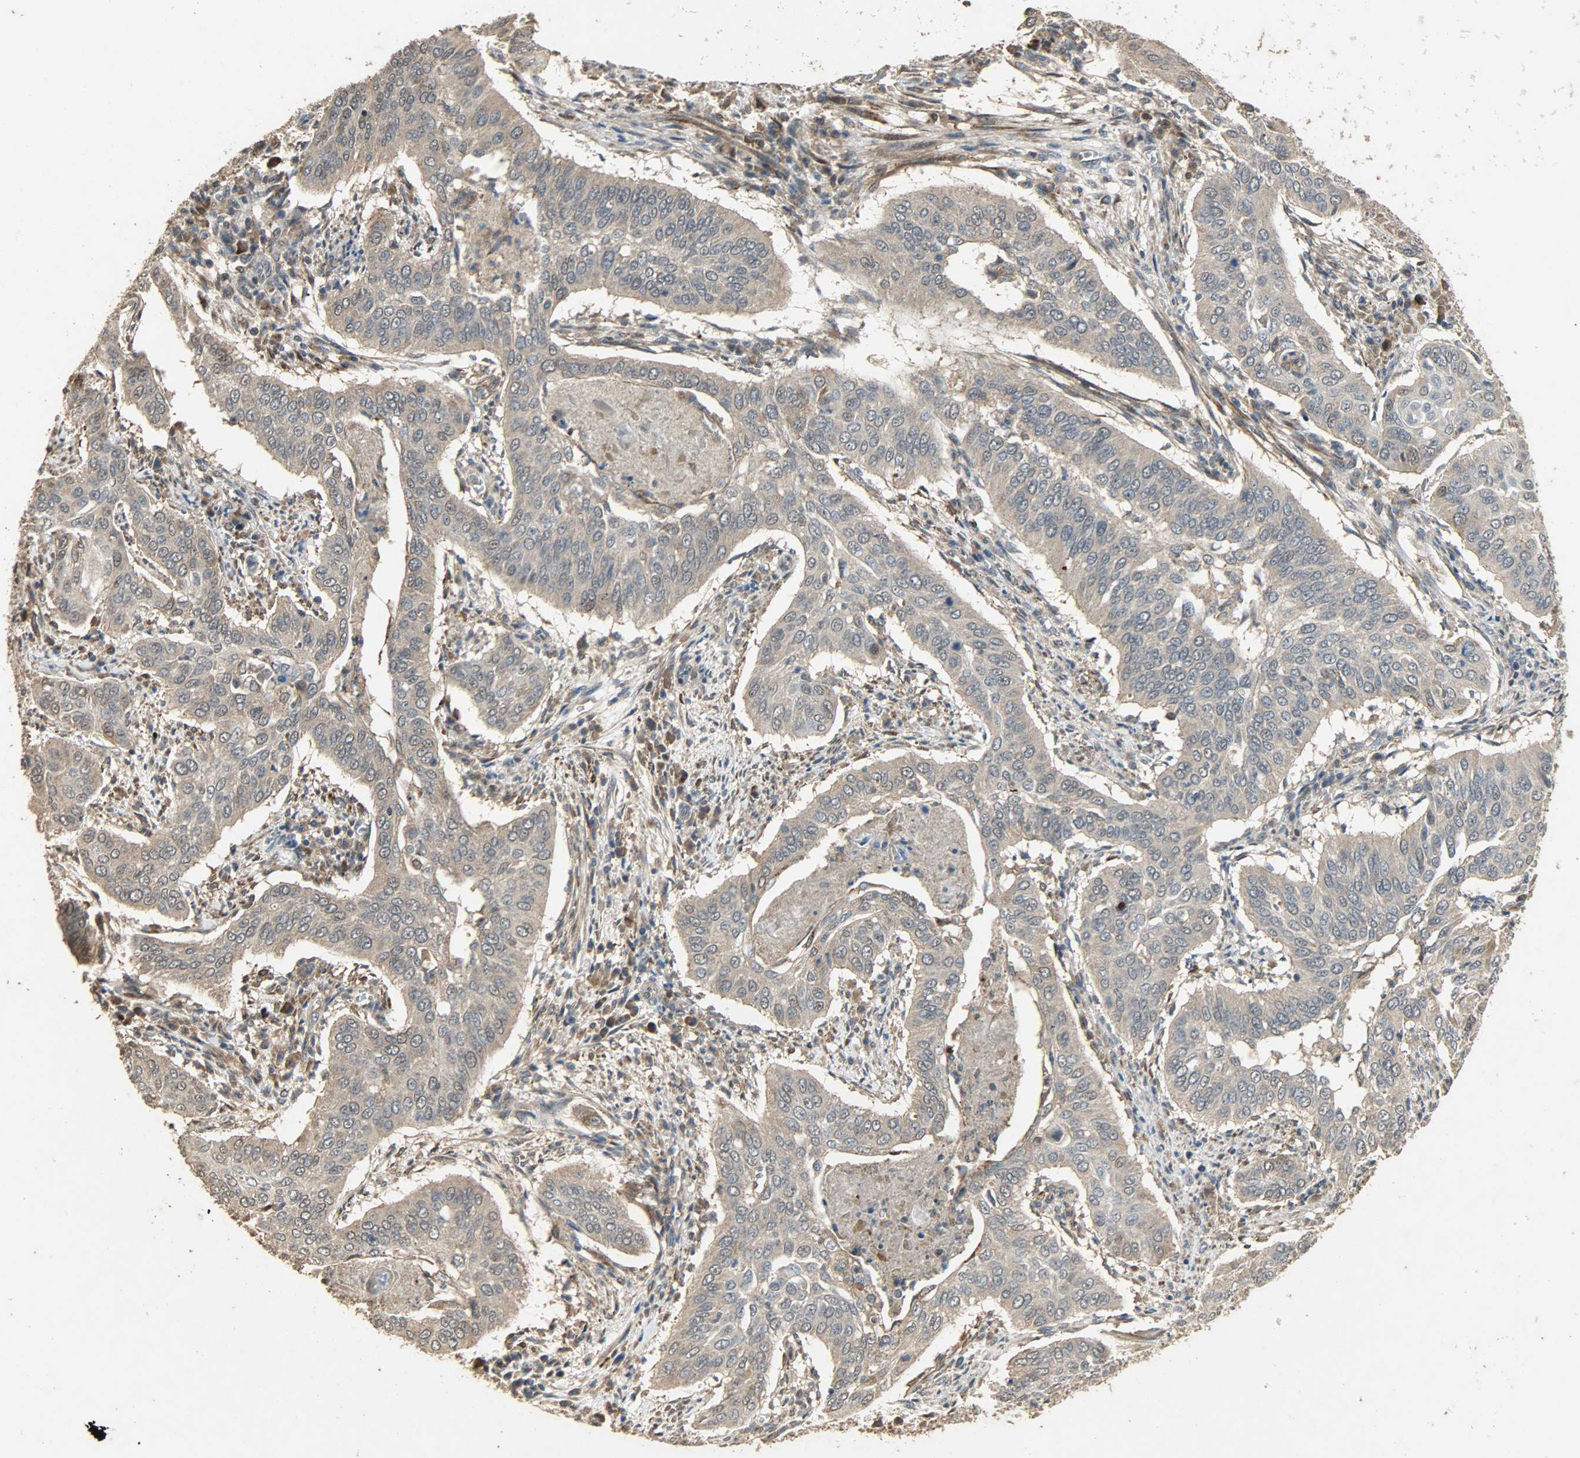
{"staining": {"intensity": "weak", "quantity": ">75%", "location": "cytoplasmic/membranous"}, "tissue": "cervical cancer", "cell_type": "Tumor cells", "image_type": "cancer", "snomed": [{"axis": "morphology", "description": "Squamous cell carcinoma, NOS"}, {"axis": "topography", "description": "Cervix"}], "caption": "A photomicrograph showing weak cytoplasmic/membranous staining in approximately >75% of tumor cells in squamous cell carcinoma (cervical), as visualized by brown immunohistochemical staining.", "gene": "CDKN2C", "patient": {"sex": "female", "age": 39}}